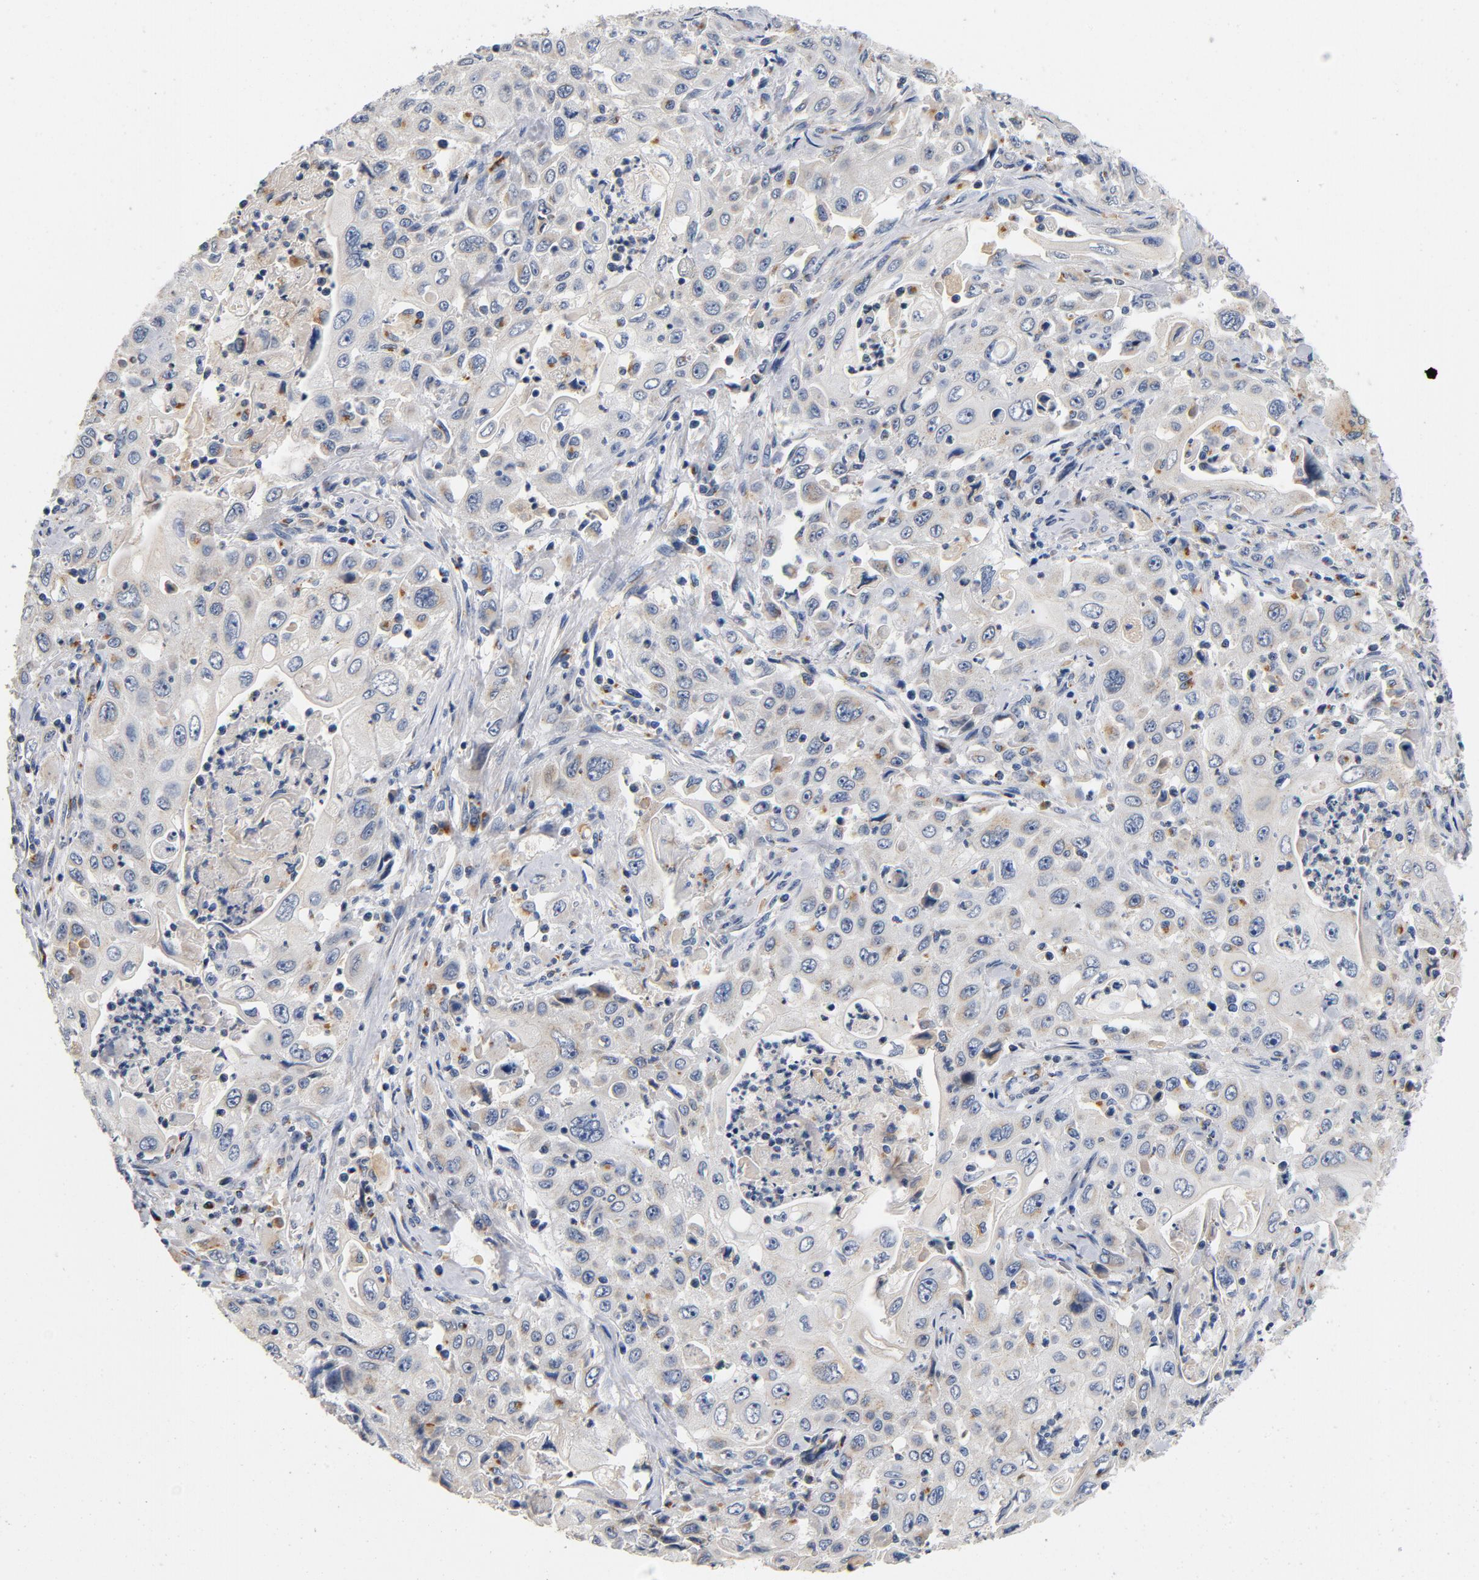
{"staining": {"intensity": "negative", "quantity": "none", "location": "none"}, "tissue": "pancreatic cancer", "cell_type": "Tumor cells", "image_type": "cancer", "snomed": [{"axis": "morphology", "description": "Adenocarcinoma, NOS"}, {"axis": "topography", "description": "Pancreas"}], "caption": "The histopathology image reveals no significant staining in tumor cells of pancreatic cancer. (DAB (3,3'-diaminobenzidine) IHC, high magnification).", "gene": "LMAN2", "patient": {"sex": "male", "age": 70}}